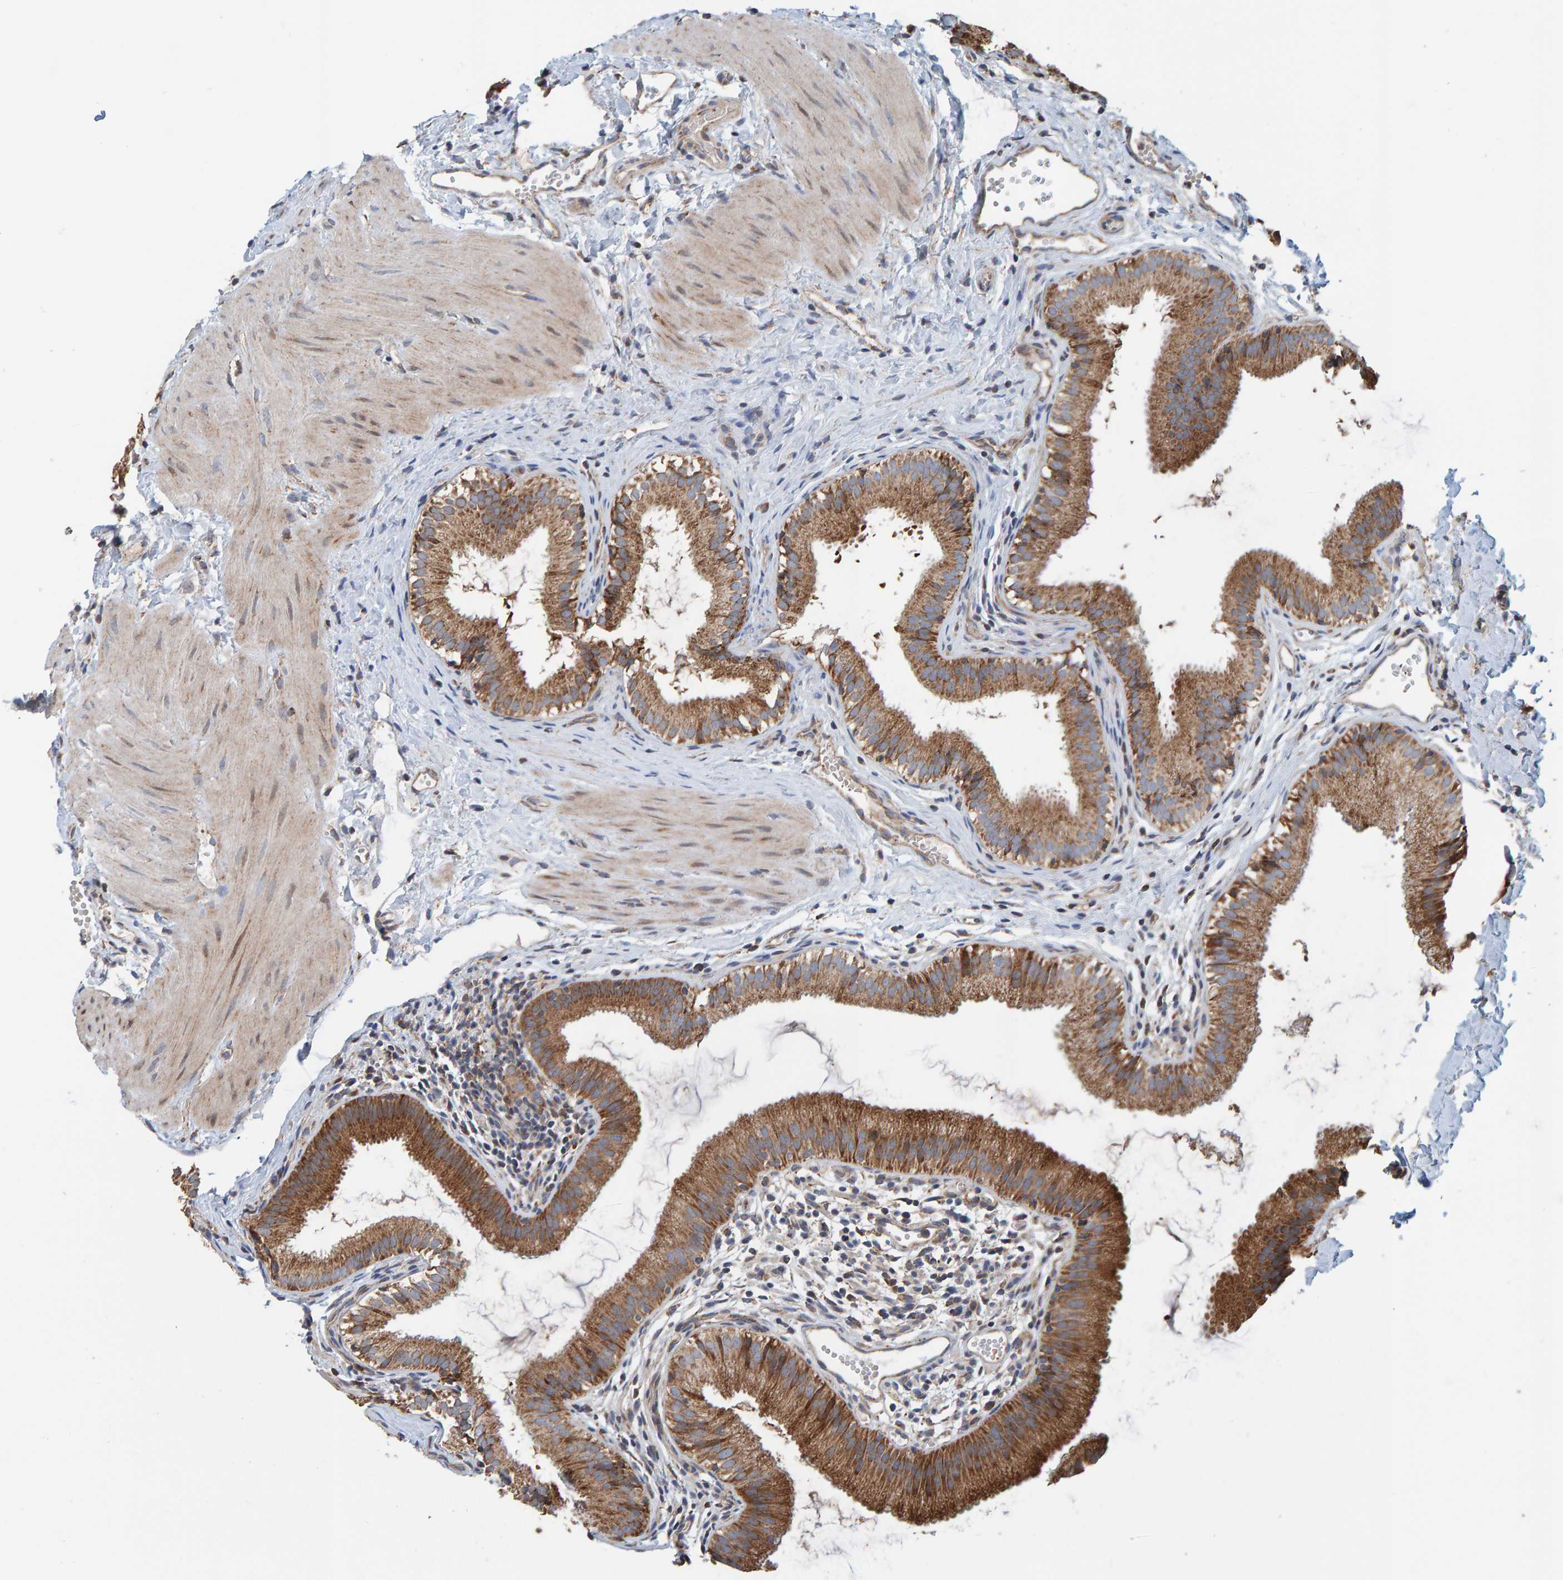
{"staining": {"intensity": "strong", "quantity": ">75%", "location": "cytoplasmic/membranous"}, "tissue": "gallbladder", "cell_type": "Glandular cells", "image_type": "normal", "snomed": [{"axis": "morphology", "description": "Normal tissue, NOS"}, {"axis": "topography", "description": "Gallbladder"}], "caption": "Protein staining by IHC displays strong cytoplasmic/membranous staining in approximately >75% of glandular cells in benign gallbladder. The staining is performed using DAB (3,3'-diaminobenzidine) brown chromogen to label protein expression. The nuclei are counter-stained blue using hematoxylin.", "gene": "MRPL45", "patient": {"sex": "female", "age": 26}}